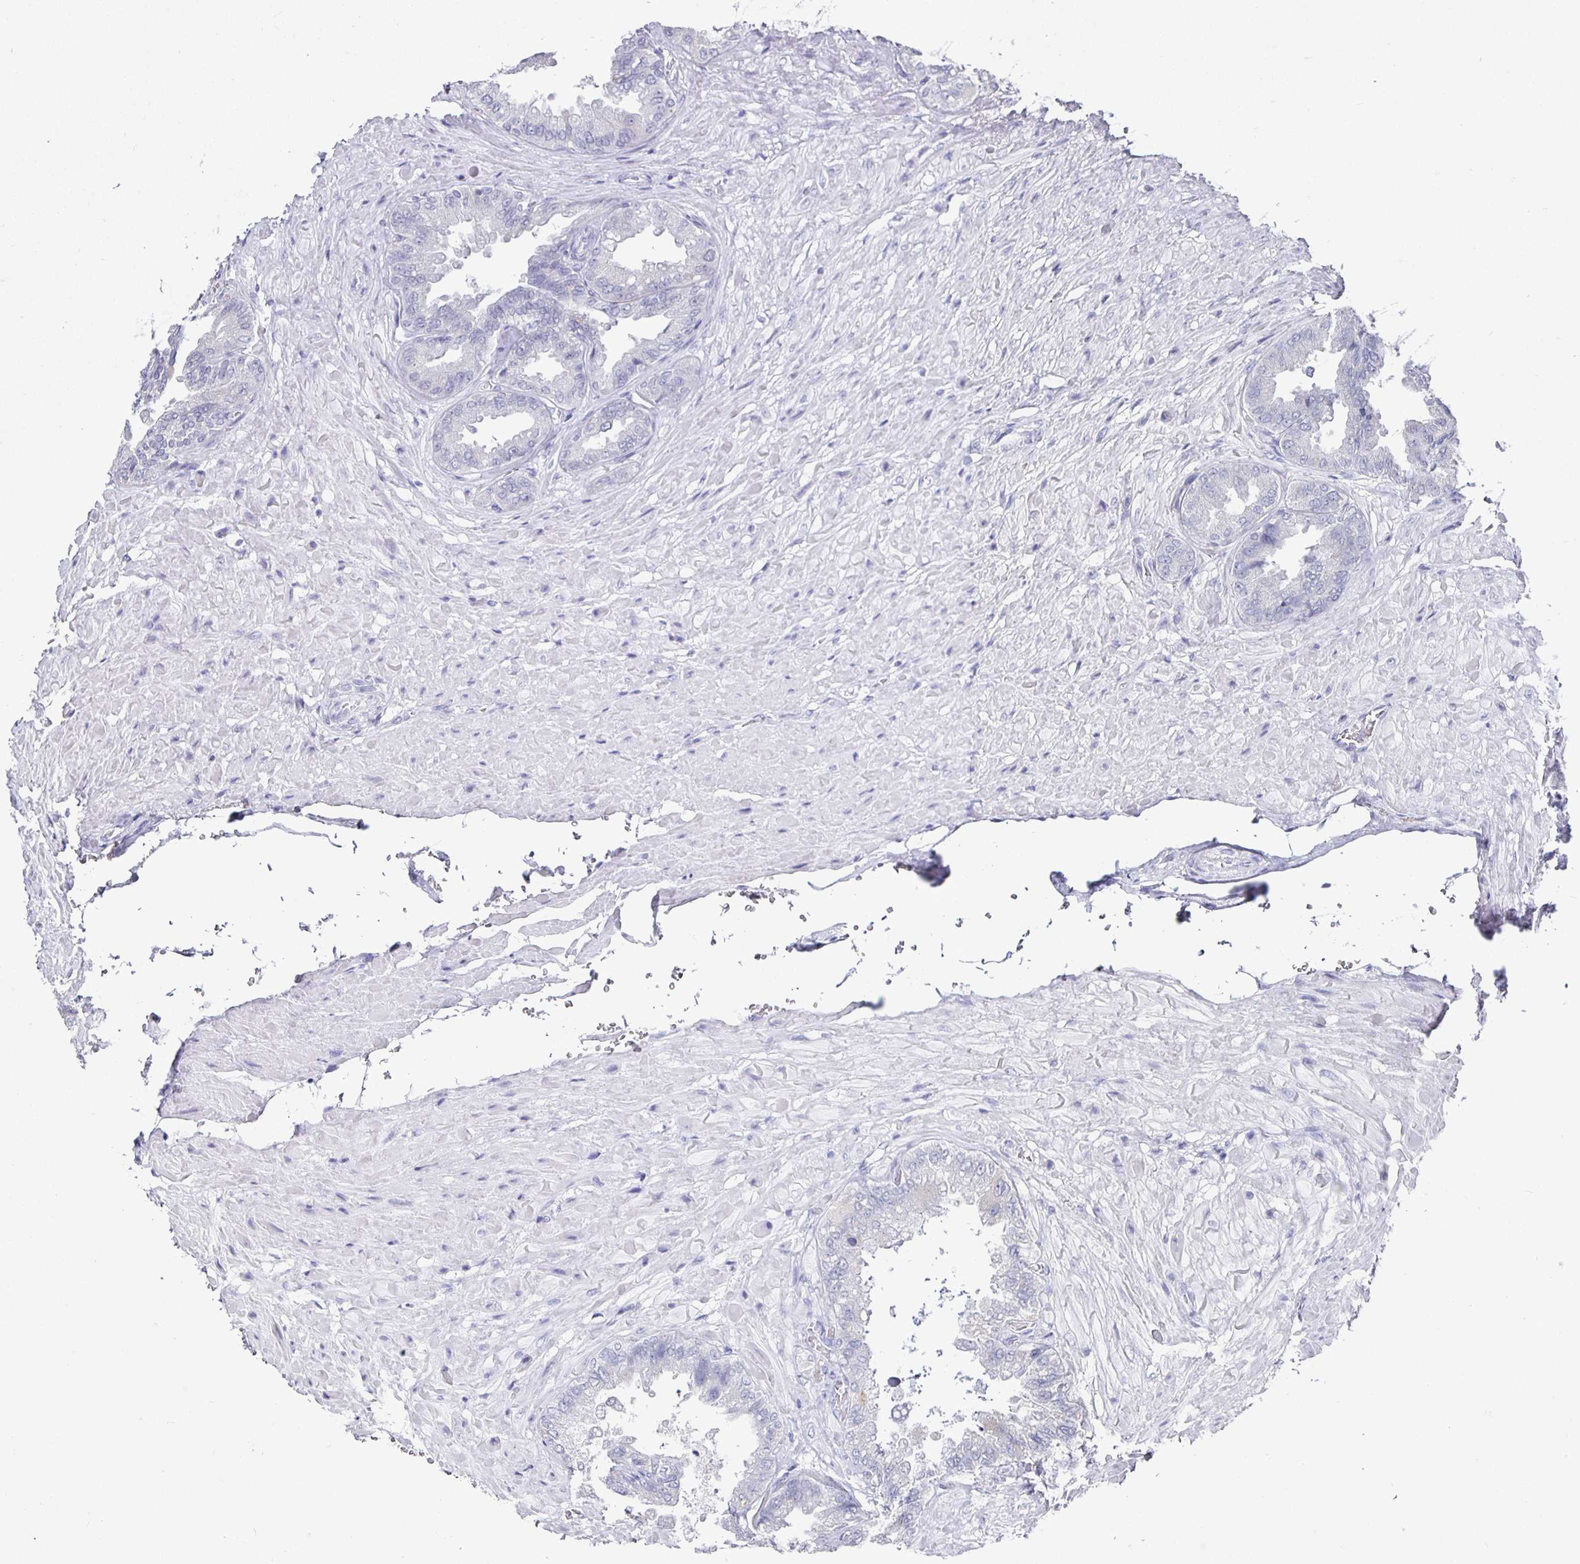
{"staining": {"intensity": "weak", "quantity": "<25%", "location": "nuclear"}, "tissue": "seminal vesicle", "cell_type": "Glandular cells", "image_type": "normal", "snomed": [{"axis": "morphology", "description": "Normal tissue, NOS"}, {"axis": "topography", "description": "Seminal veicle"}], "caption": "Human seminal vesicle stained for a protein using immunohistochemistry shows no staining in glandular cells.", "gene": "RUNX2", "patient": {"sex": "male", "age": 68}}